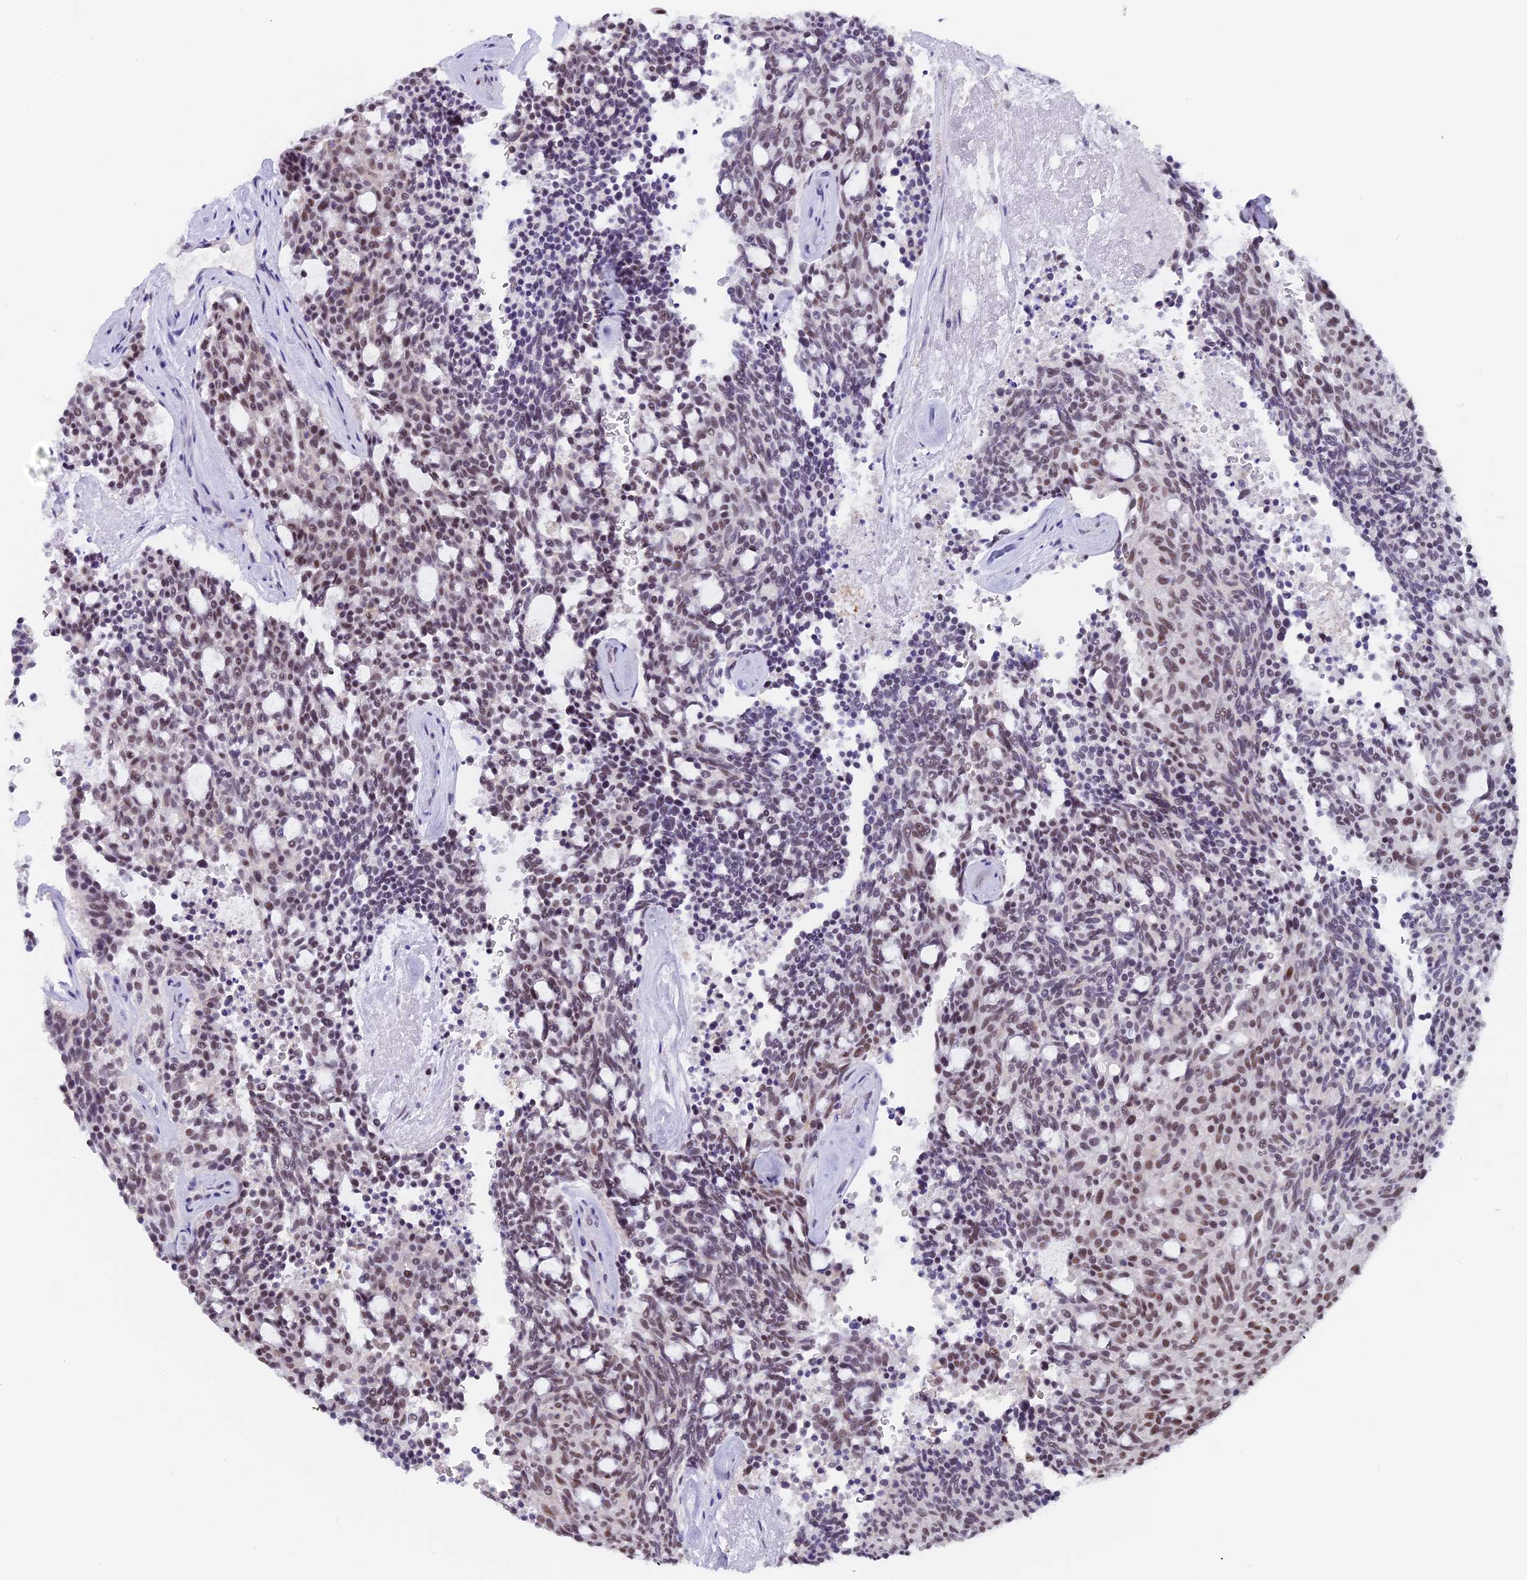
{"staining": {"intensity": "moderate", "quantity": "25%-75%", "location": "nuclear"}, "tissue": "carcinoid", "cell_type": "Tumor cells", "image_type": "cancer", "snomed": [{"axis": "morphology", "description": "Carcinoid, malignant, NOS"}, {"axis": "topography", "description": "Pancreas"}], "caption": "DAB (3,3'-diaminobenzidine) immunohistochemical staining of carcinoid shows moderate nuclear protein expression in about 25%-75% of tumor cells.", "gene": "CD2BP2", "patient": {"sex": "female", "age": 54}}